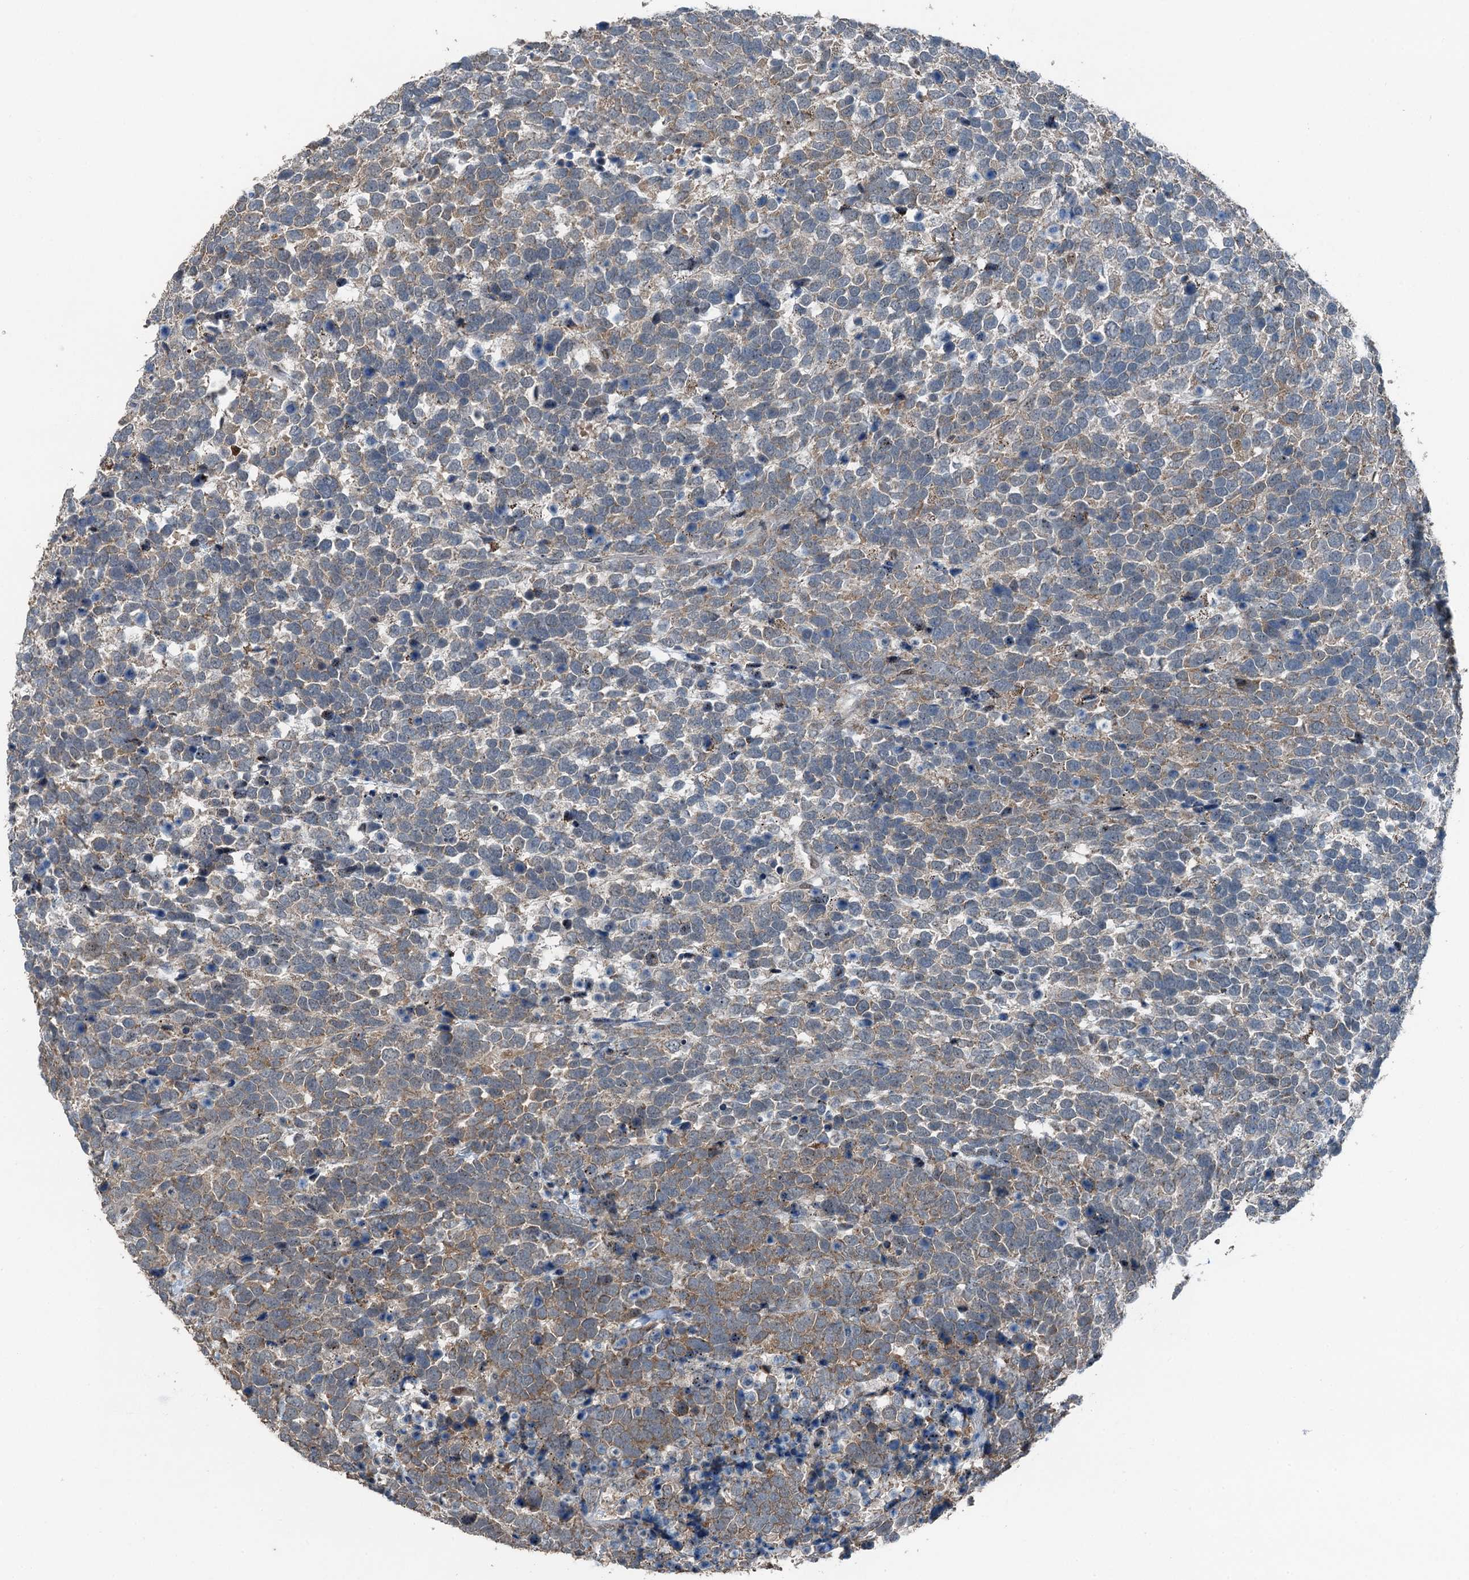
{"staining": {"intensity": "moderate", "quantity": ">75%", "location": "cytoplasmic/membranous"}, "tissue": "urothelial cancer", "cell_type": "Tumor cells", "image_type": "cancer", "snomed": [{"axis": "morphology", "description": "Urothelial carcinoma, High grade"}, {"axis": "topography", "description": "Urinary bladder"}], "caption": "An image of human urothelial cancer stained for a protein displays moderate cytoplasmic/membranous brown staining in tumor cells.", "gene": "BMERB1", "patient": {"sex": "female", "age": 82}}